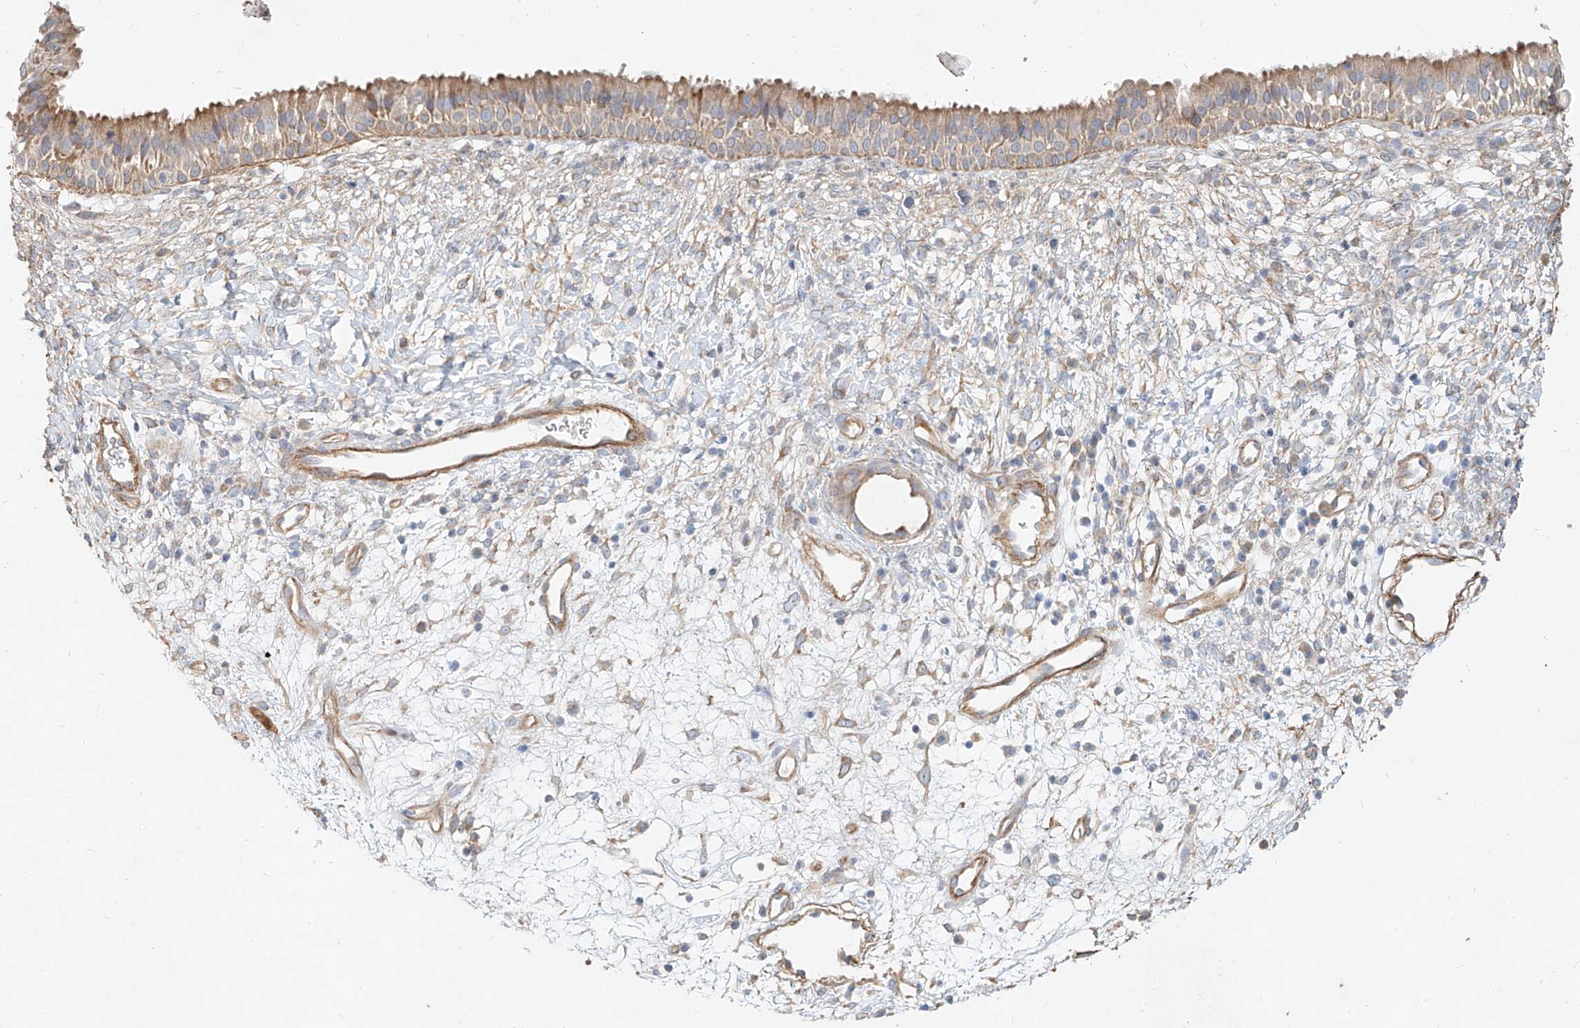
{"staining": {"intensity": "moderate", "quantity": ">75%", "location": "cytoplasmic/membranous"}, "tissue": "nasopharynx", "cell_type": "Respiratory epithelial cells", "image_type": "normal", "snomed": [{"axis": "morphology", "description": "Normal tissue, NOS"}, {"axis": "topography", "description": "Nasopharynx"}], "caption": "Brown immunohistochemical staining in benign human nasopharynx exhibits moderate cytoplasmic/membranous positivity in about >75% of respiratory epithelial cells. Using DAB (brown) and hematoxylin (blue) stains, captured at high magnification using brightfield microscopy.", "gene": "AJM1", "patient": {"sex": "male", "age": 22}}